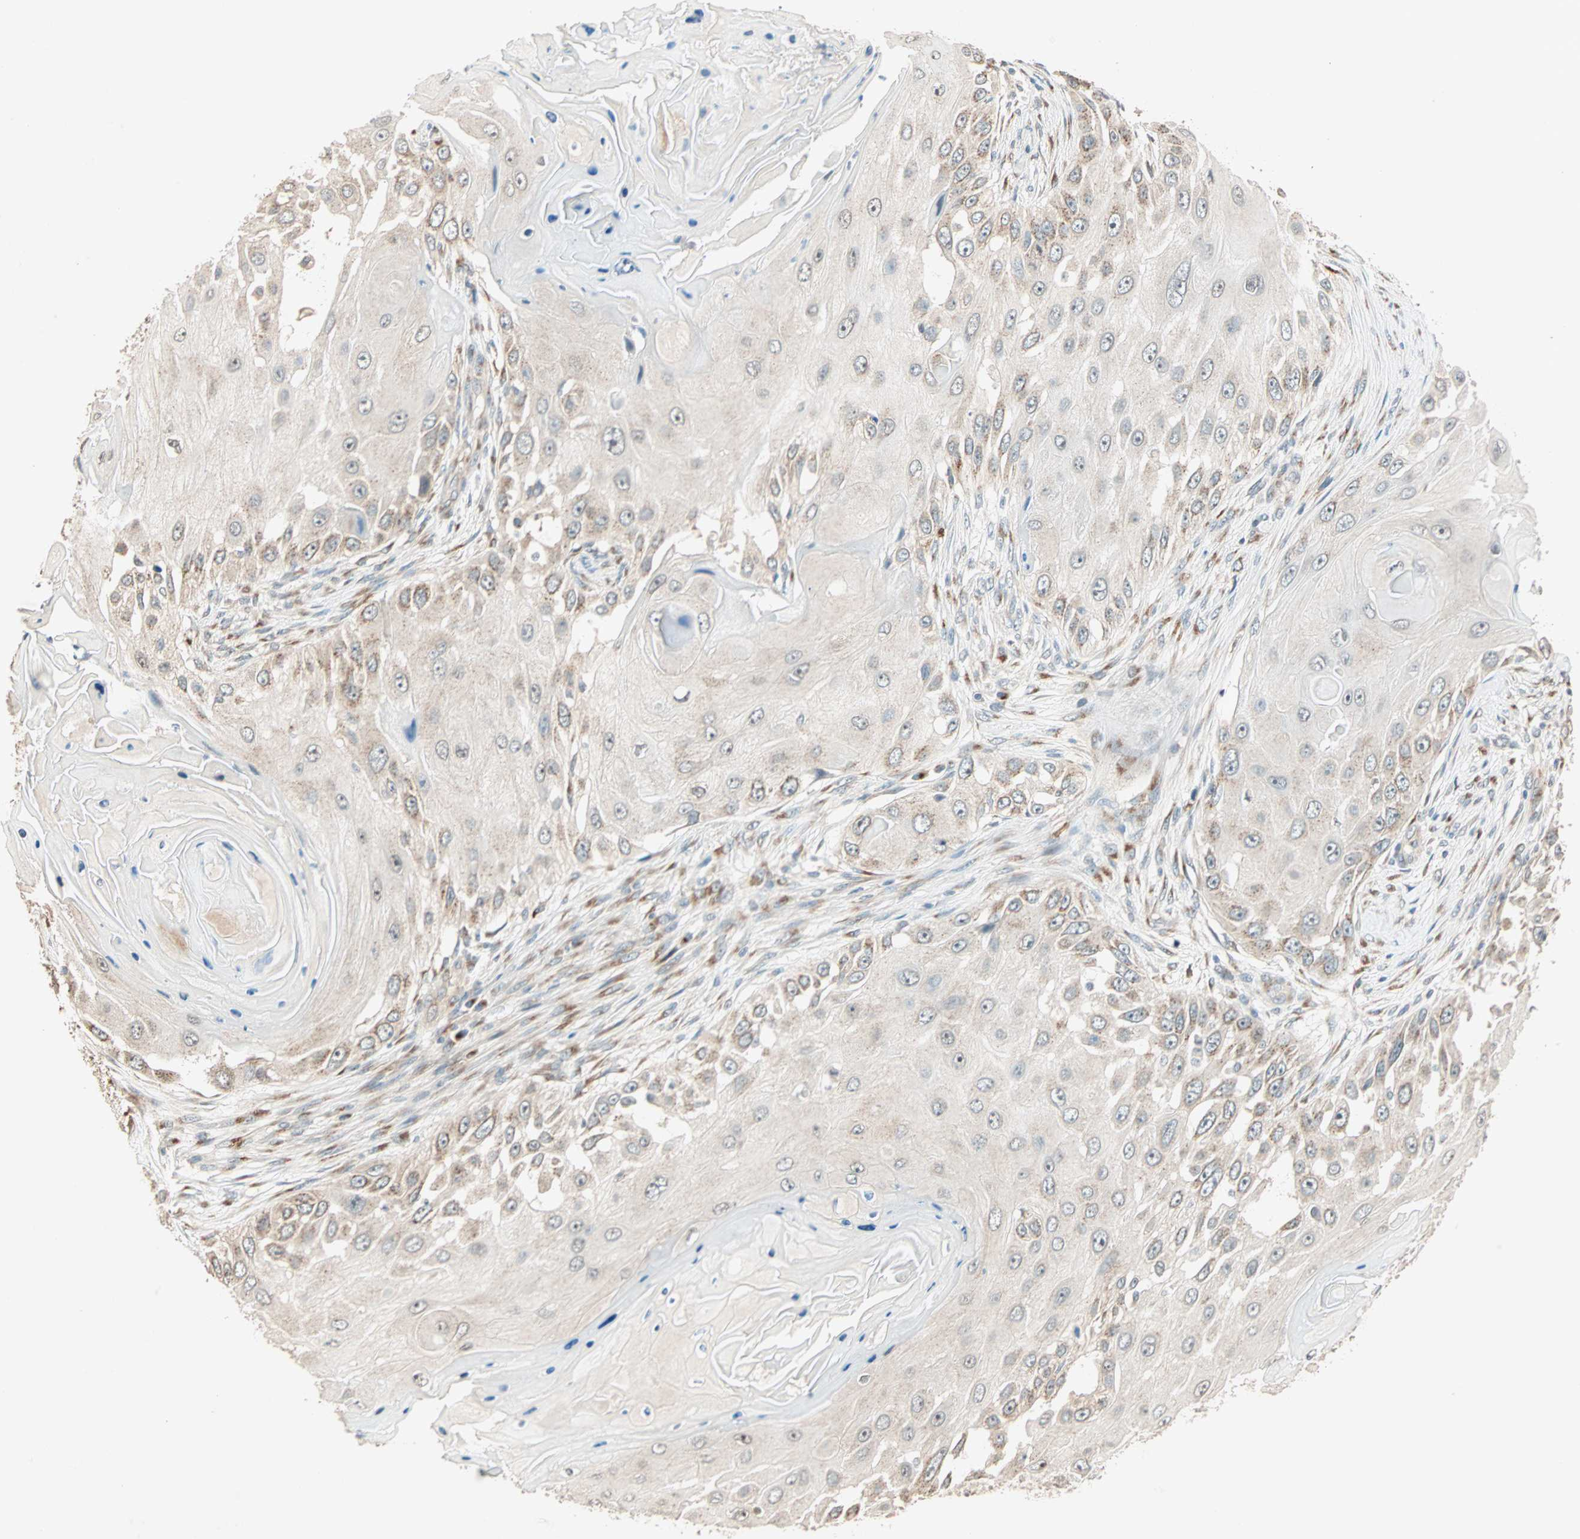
{"staining": {"intensity": "weak", "quantity": "<25%", "location": "cytoplasmic/membranous"}, "tissue": "skin cancer", "cell_type": "Tumor cells", "image_type": "cancer", "snomed": [{"axis": "morphology", "description": "Squamous cell carcinoma, NOS"}, {"axis": "topography", "description": "Skin"}], "caption": "This is a micrograph of immunohistochemistry (IHC) staining of skin squamous cell carcinoma, which shows no expression in tumor cells.", "gene": "PRDM2", "patient": {"sex": "female", "age": 44}}